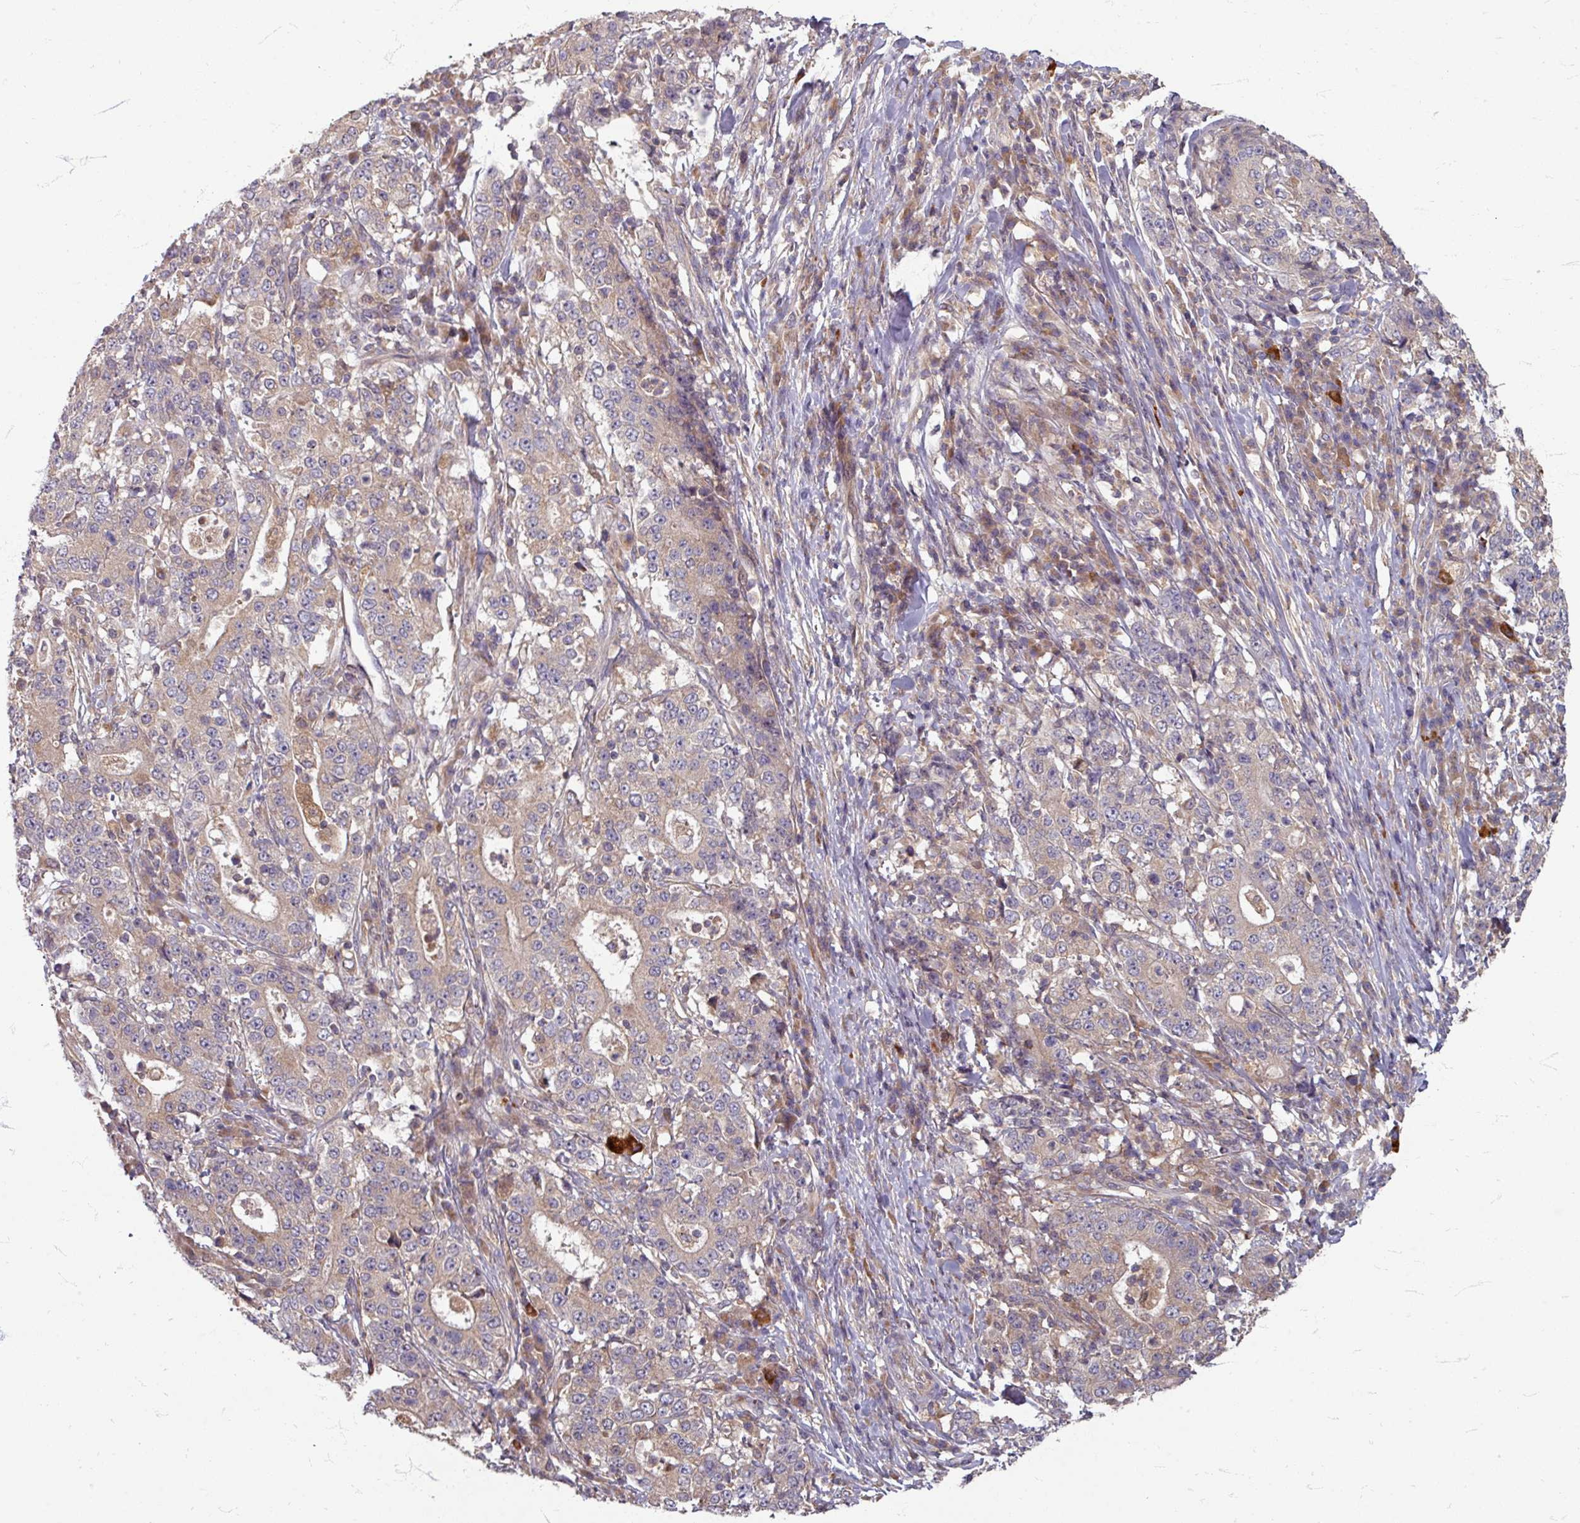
{"staining": {"intensity": "weak", "quantity": "25%-75%", "location": "cytoplasmic/membranous"}, "tissue": "stomach cancer", "cell_type": "Tumor cells", "image_type": "cancer", "snomed": [{"axis": "morphology", "description": "Normal tissue, NOS"}, {"axis": "morphology", "description": "Adenocarcinoma, NOS"}, {"axis": "topography", "description": "Stomach, upper"}, {"axis": "topography", "description": "Stomach"}], "caption": "Immunohistochemical staining of stomach adenocarcinoma shows low levels of weak cytoplasmic/membranous positivity in approximately 25%-75% of tumor cells.", "gene": "STAM", "patient": {"sex": "male", "age": 59}}